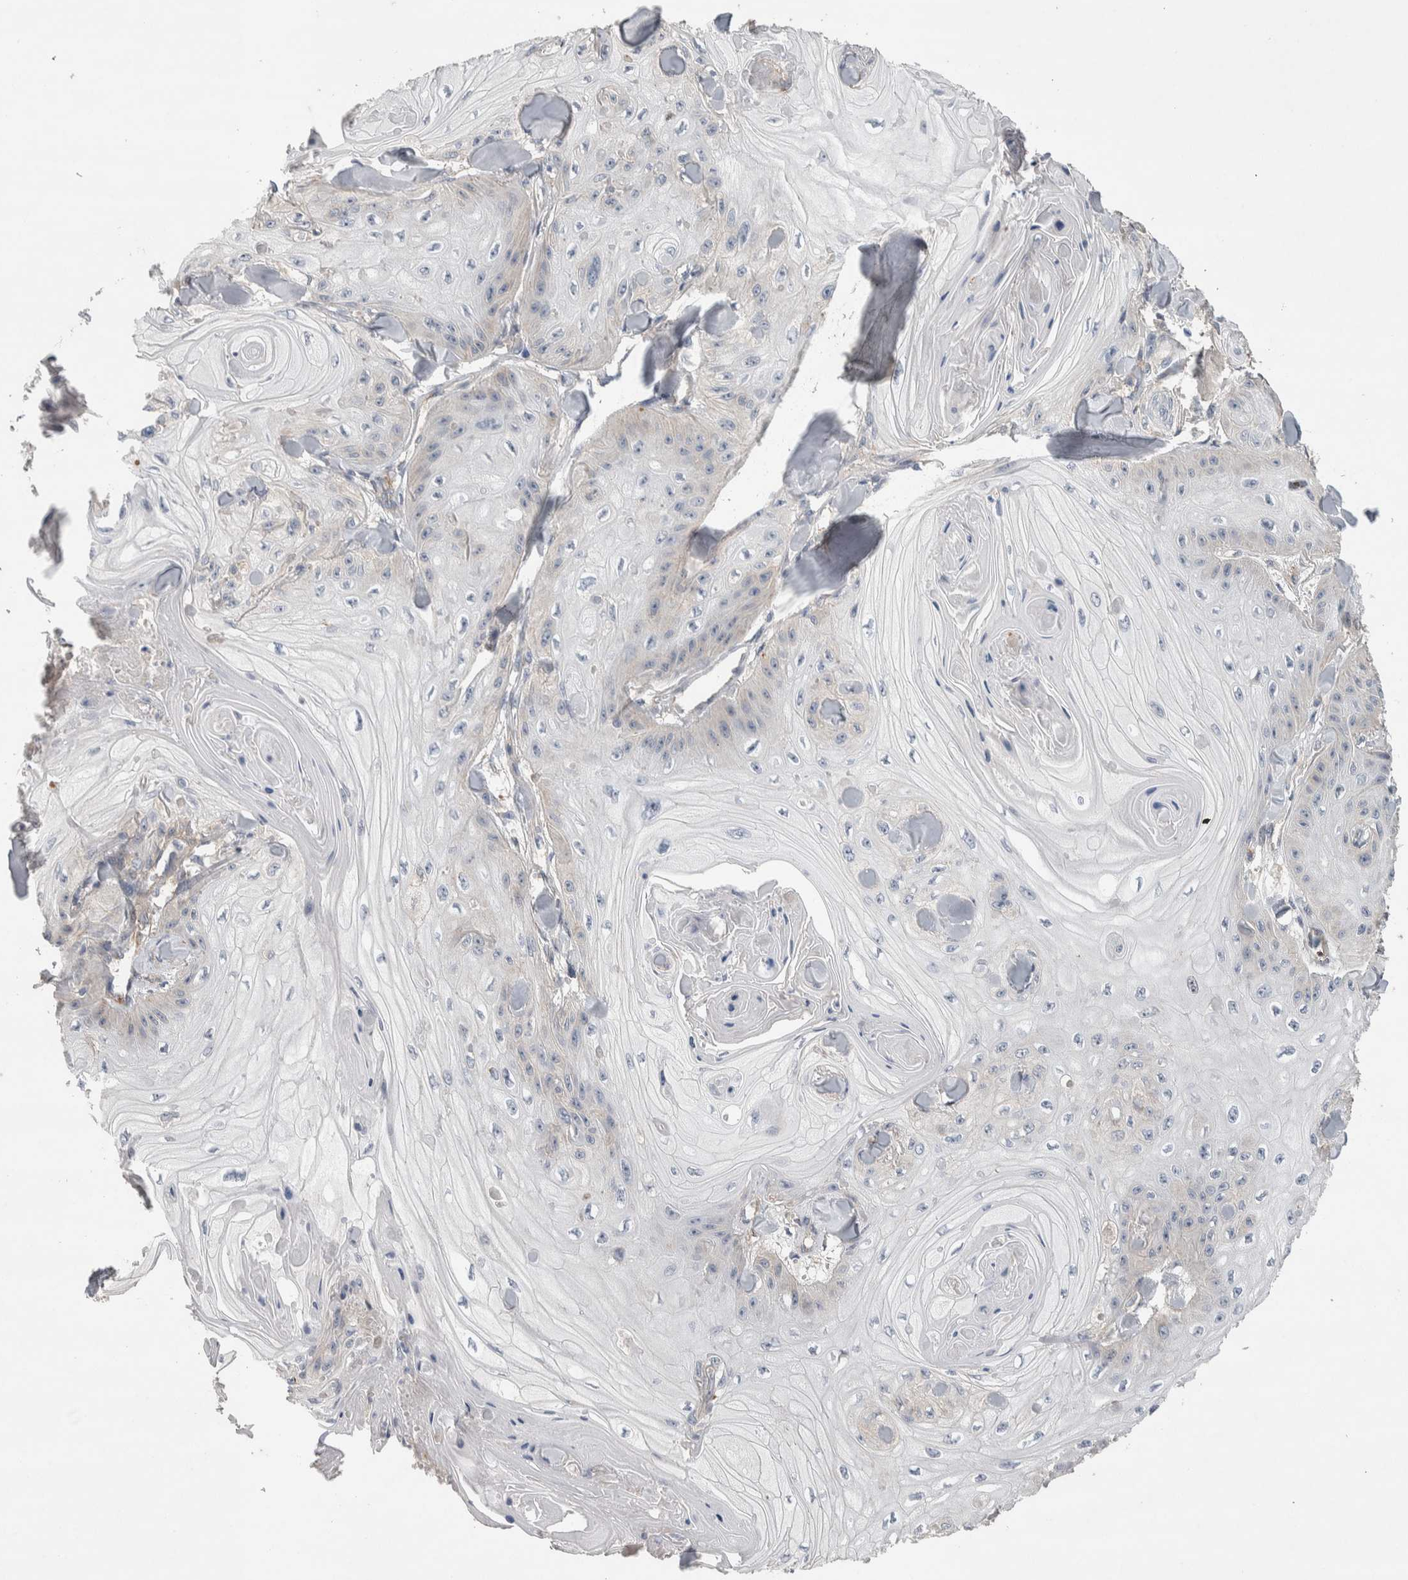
{"staining": {"intensity": "negative", "quantity": "none", "location": "none"}, "tissue": "skin cancer", "cell_type": "Tumor cells", "image_type": "cancer", "snomed": [{"axis": "morphology", "description": "Squamous cell carcinoma, NOS"}, {"axis": "topography", "description": "Skin"}], "caption": "Histopathology image shows no protein expression in tumor cells of squamous cell carcinoma (skin) tissue.", "gene": "GCNA", "patient": {"sex": "male", "age": 74}}